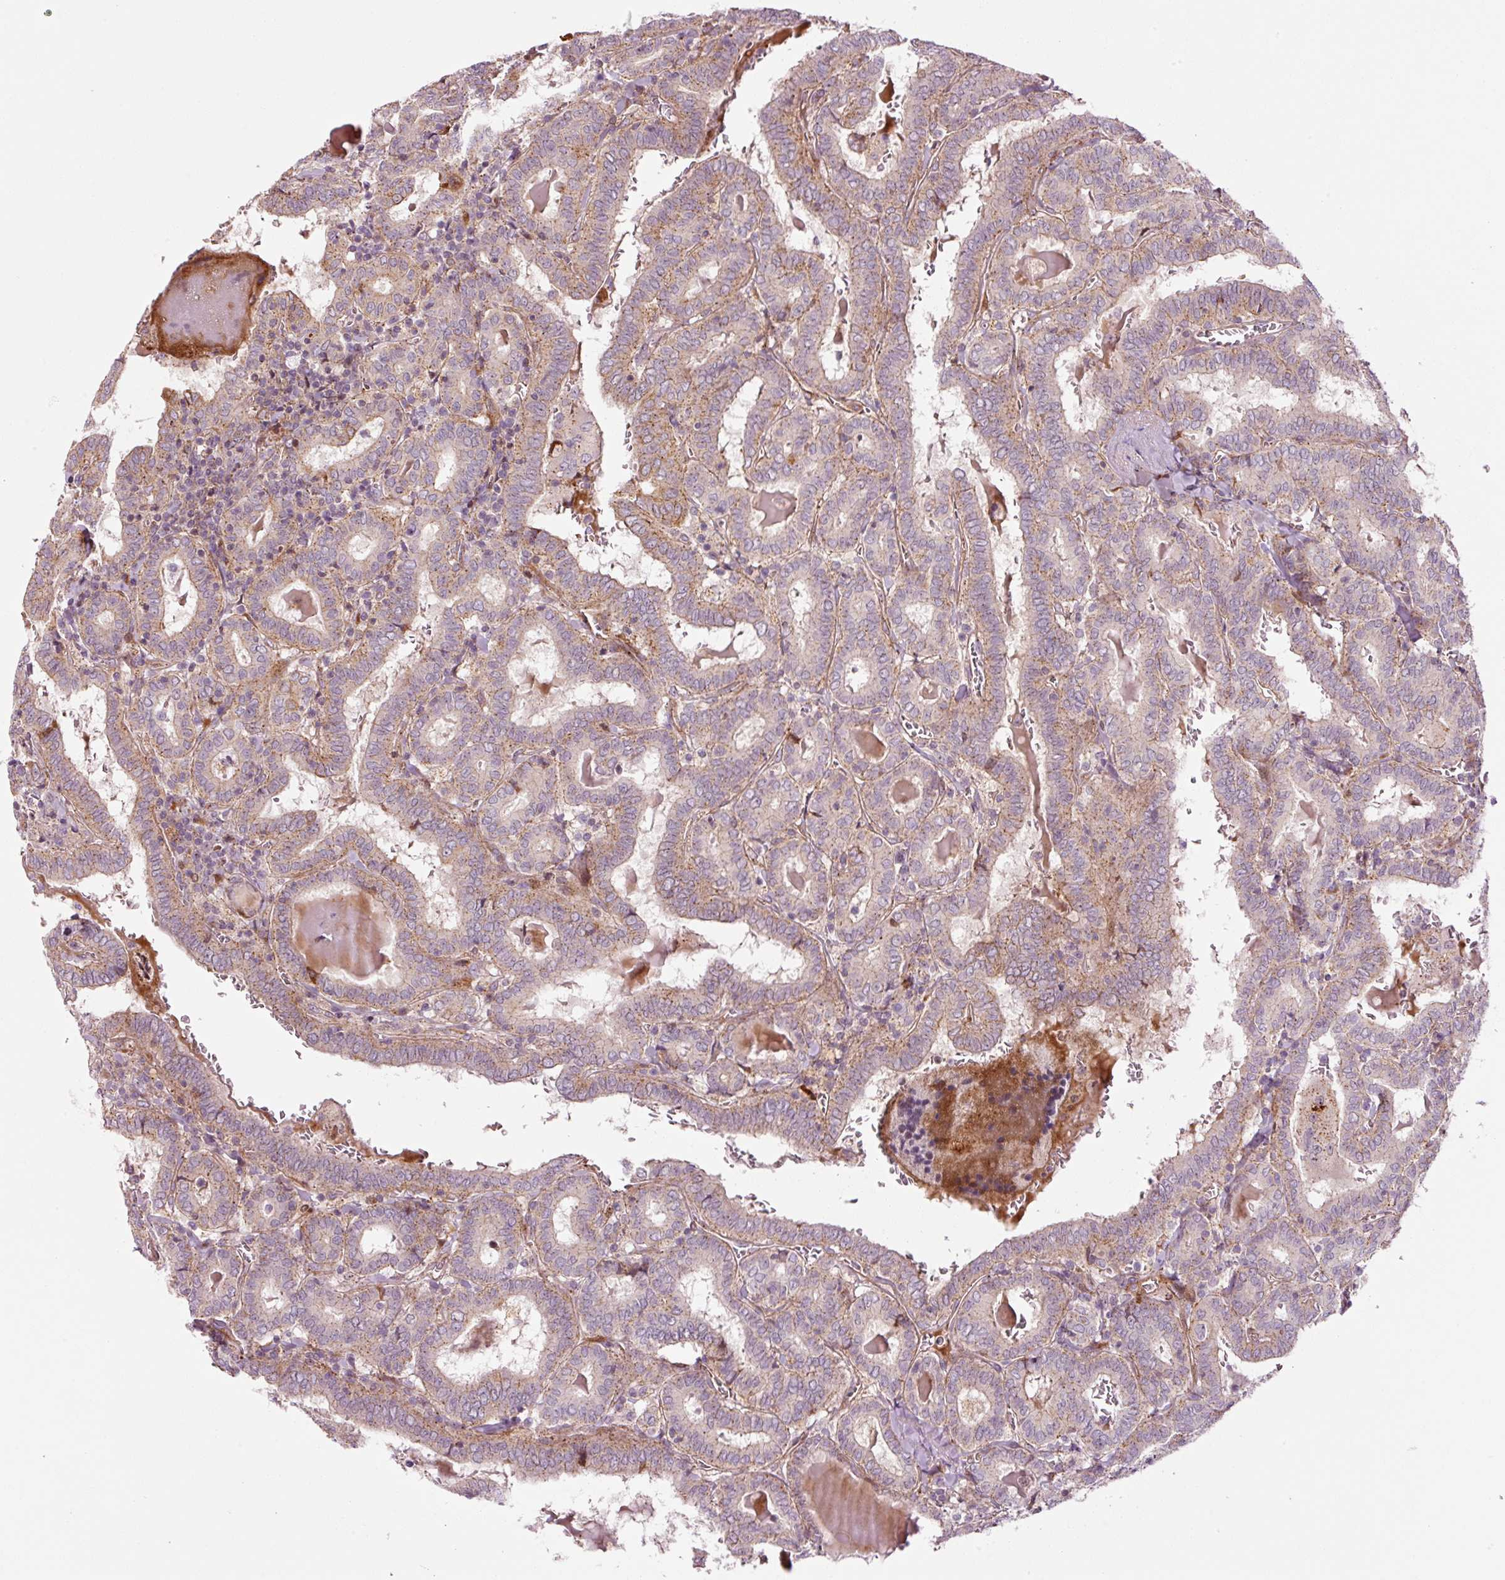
{"staining": {"intensity": "weak", "quantity": "25%-75%", "location": "cytoplasmic/membranous"}, "tissue": "thyroid cancer", "cell_type": "Tumor cells", "image_type": "cancer", "snomed": [{"axis": "morphology", "description": "Papillary adenocarcinoma, NOS"}, {"axis": "topography", "description": "Thyroid gland"}], "caption": "Brown immunohistochemical staining in papillary adenocarcinoma (thyroid) exhibits weak cytoplasmic/membranous positivity in about 25%-75% of tumor cells.", "gene": "ANKRD20A1", "patient": {"sex": "female", "age": 72}}